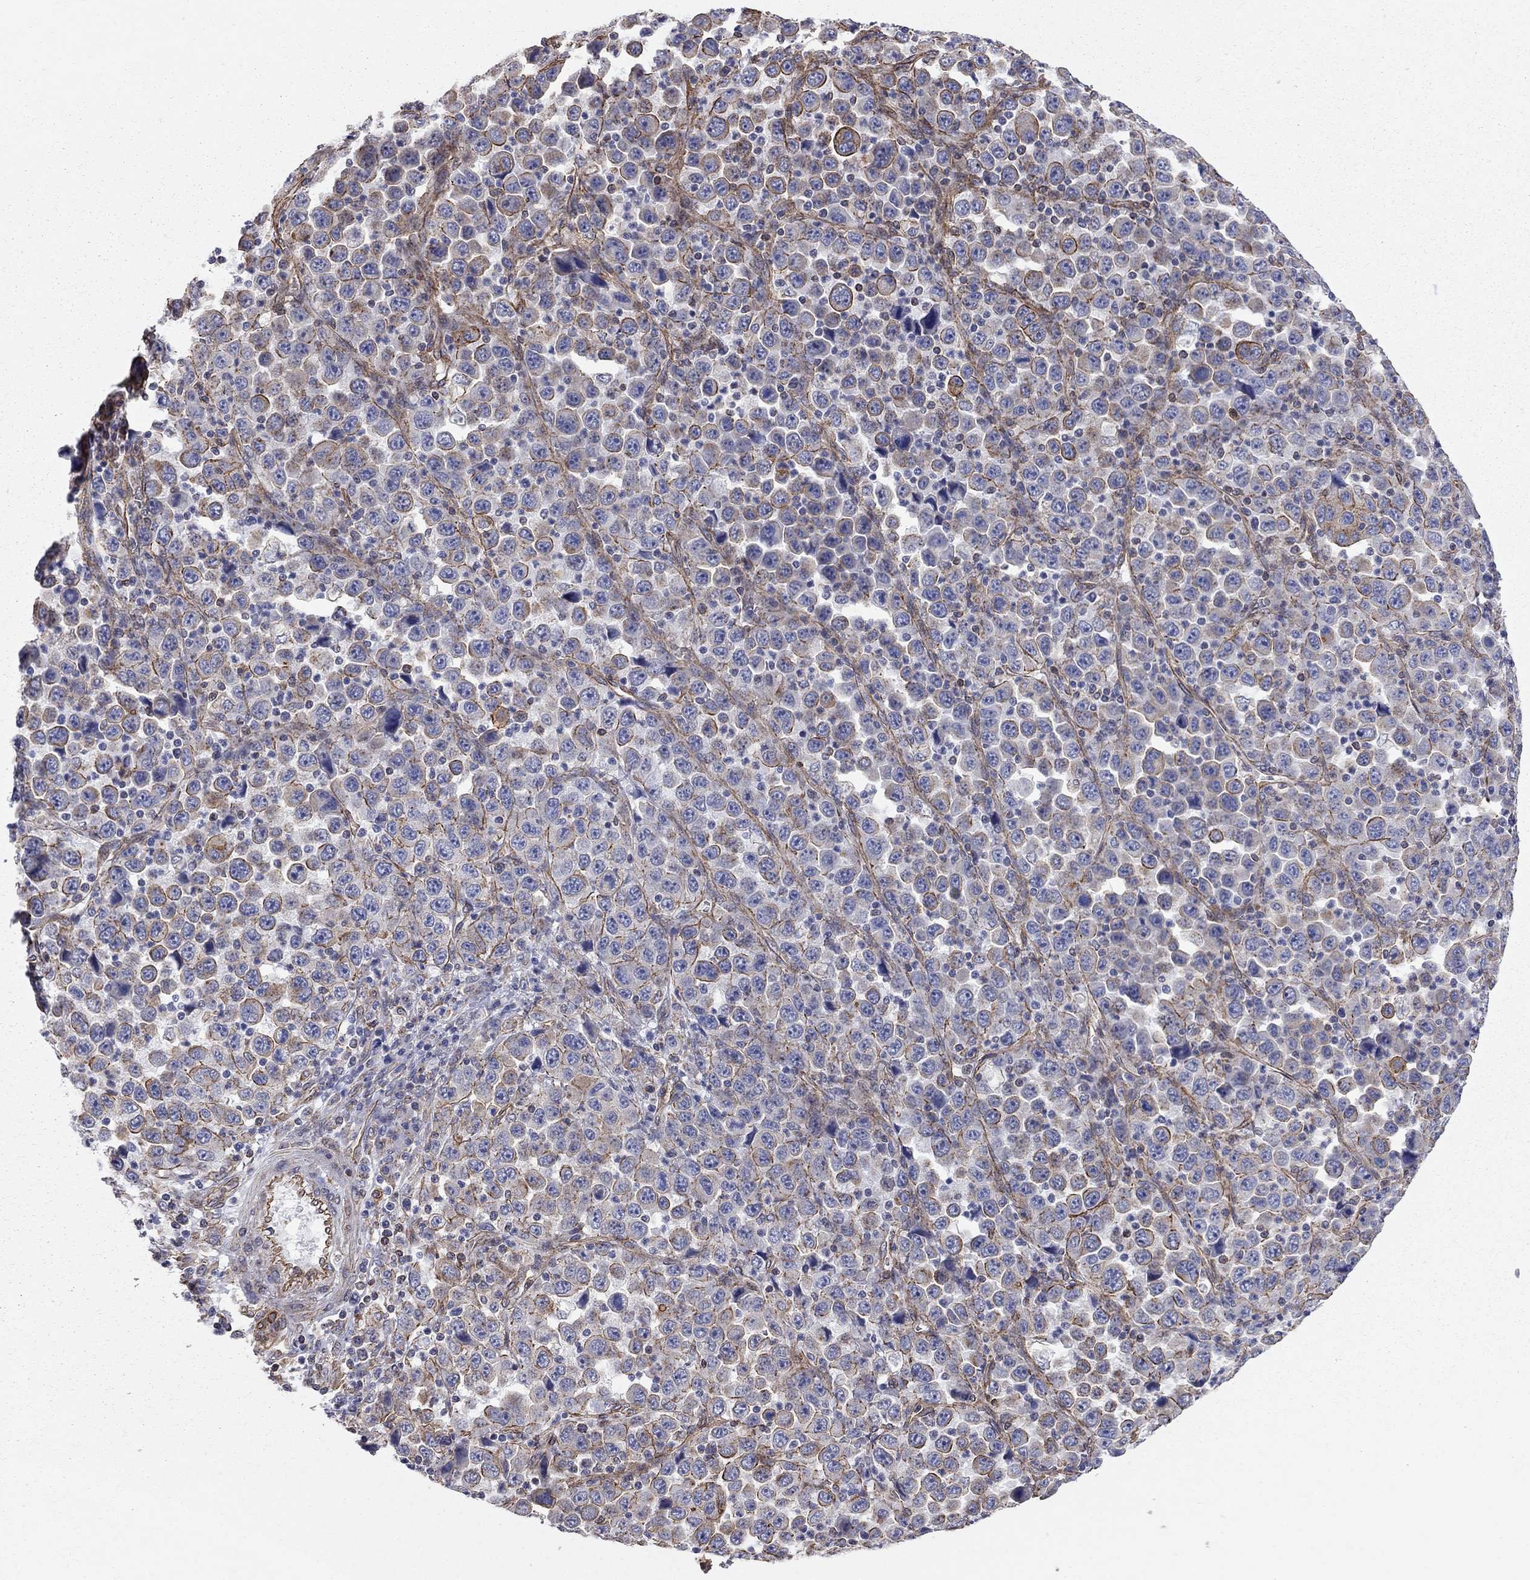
{"staining": {"intensity": "moderate", "quantity": "25%-75%", "location": "cytoplasmic/membranous"}, "tissue": "stomach cancer", "cell_type": "Tumor cells", "image_type": "cancer", "snomed": [{"axis": "morphology", "description": "Normal tissue, NOS"}, {"axis": "morphology", "description": "Adenocarcinoma, NOS"}, {"axis": "topography", "description": "Stomach, upper"}, {"axis": "topography", "description": "Stomach"}], "caption": "This micrograph exhibits IHC staining of human adenocarcinoma (stomach), with medium moderate cytoplasmic/membranous staining in approximately 25%-75% of tumor cells.", "gene": "BICDL2", "patient": {"sex": "male", "age": 59}}